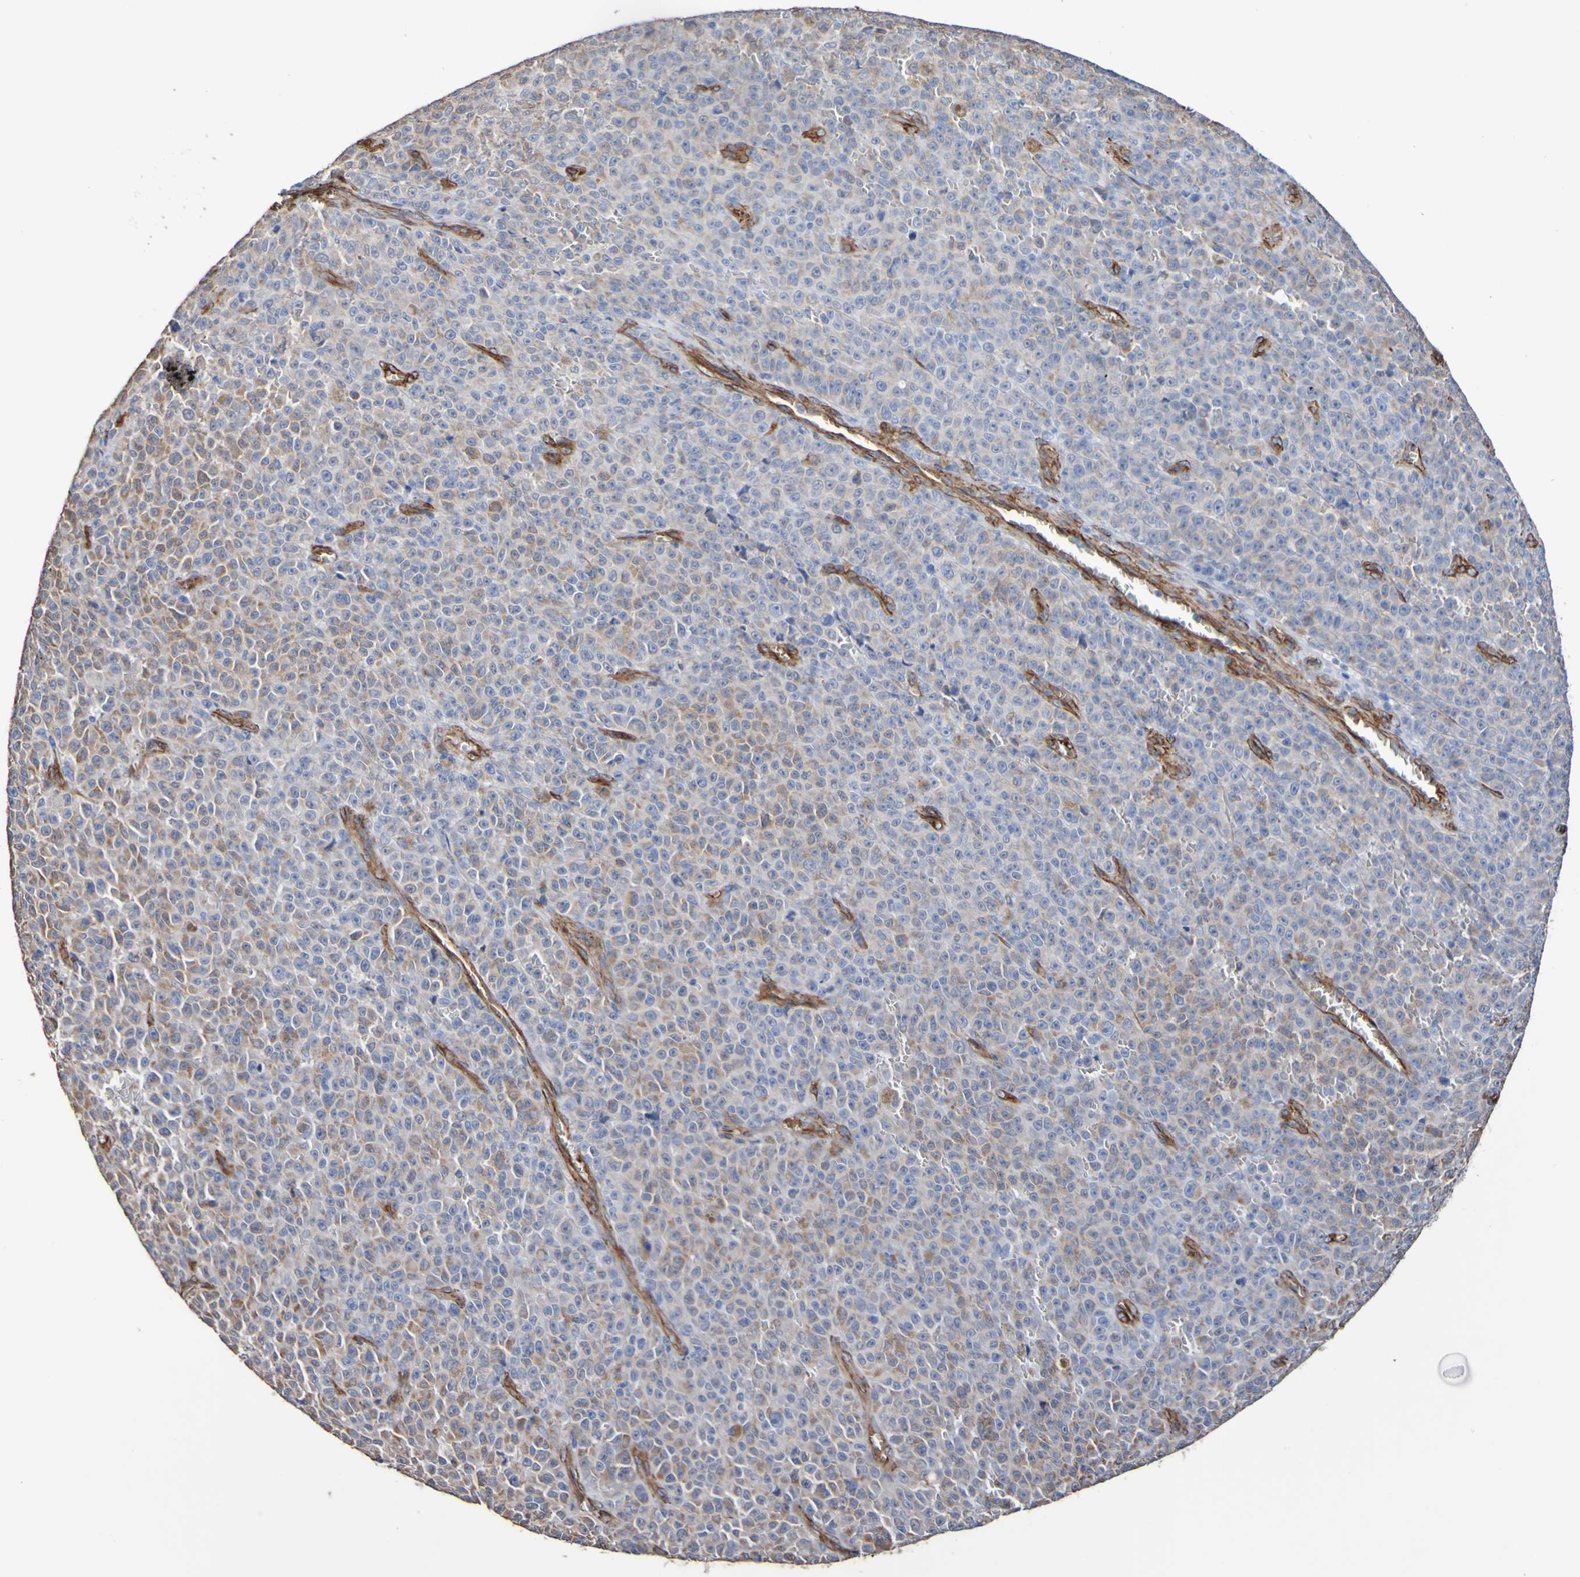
{"staining": {"intensity": "weak", "quantity": "25%-75%", "location": "cytoplasmic/membranous"}, "tissue": "melanoma", "cell_type": "Tumor cells", "image_type": "cancer", "snomed": [{"axis": "morphology", "description": "Malignant melanoma, NOS"}, {"axis": "topography", "description": "Skin"}], "caption": "Human malignant melanoma stained with a brown dye exhibits weak cytoplasmic/membranous positive positivity in approximately 25%-75% of tumor cells.", "gene": "ELMOD3", "patient": {"sex": "female", "age": 82}}